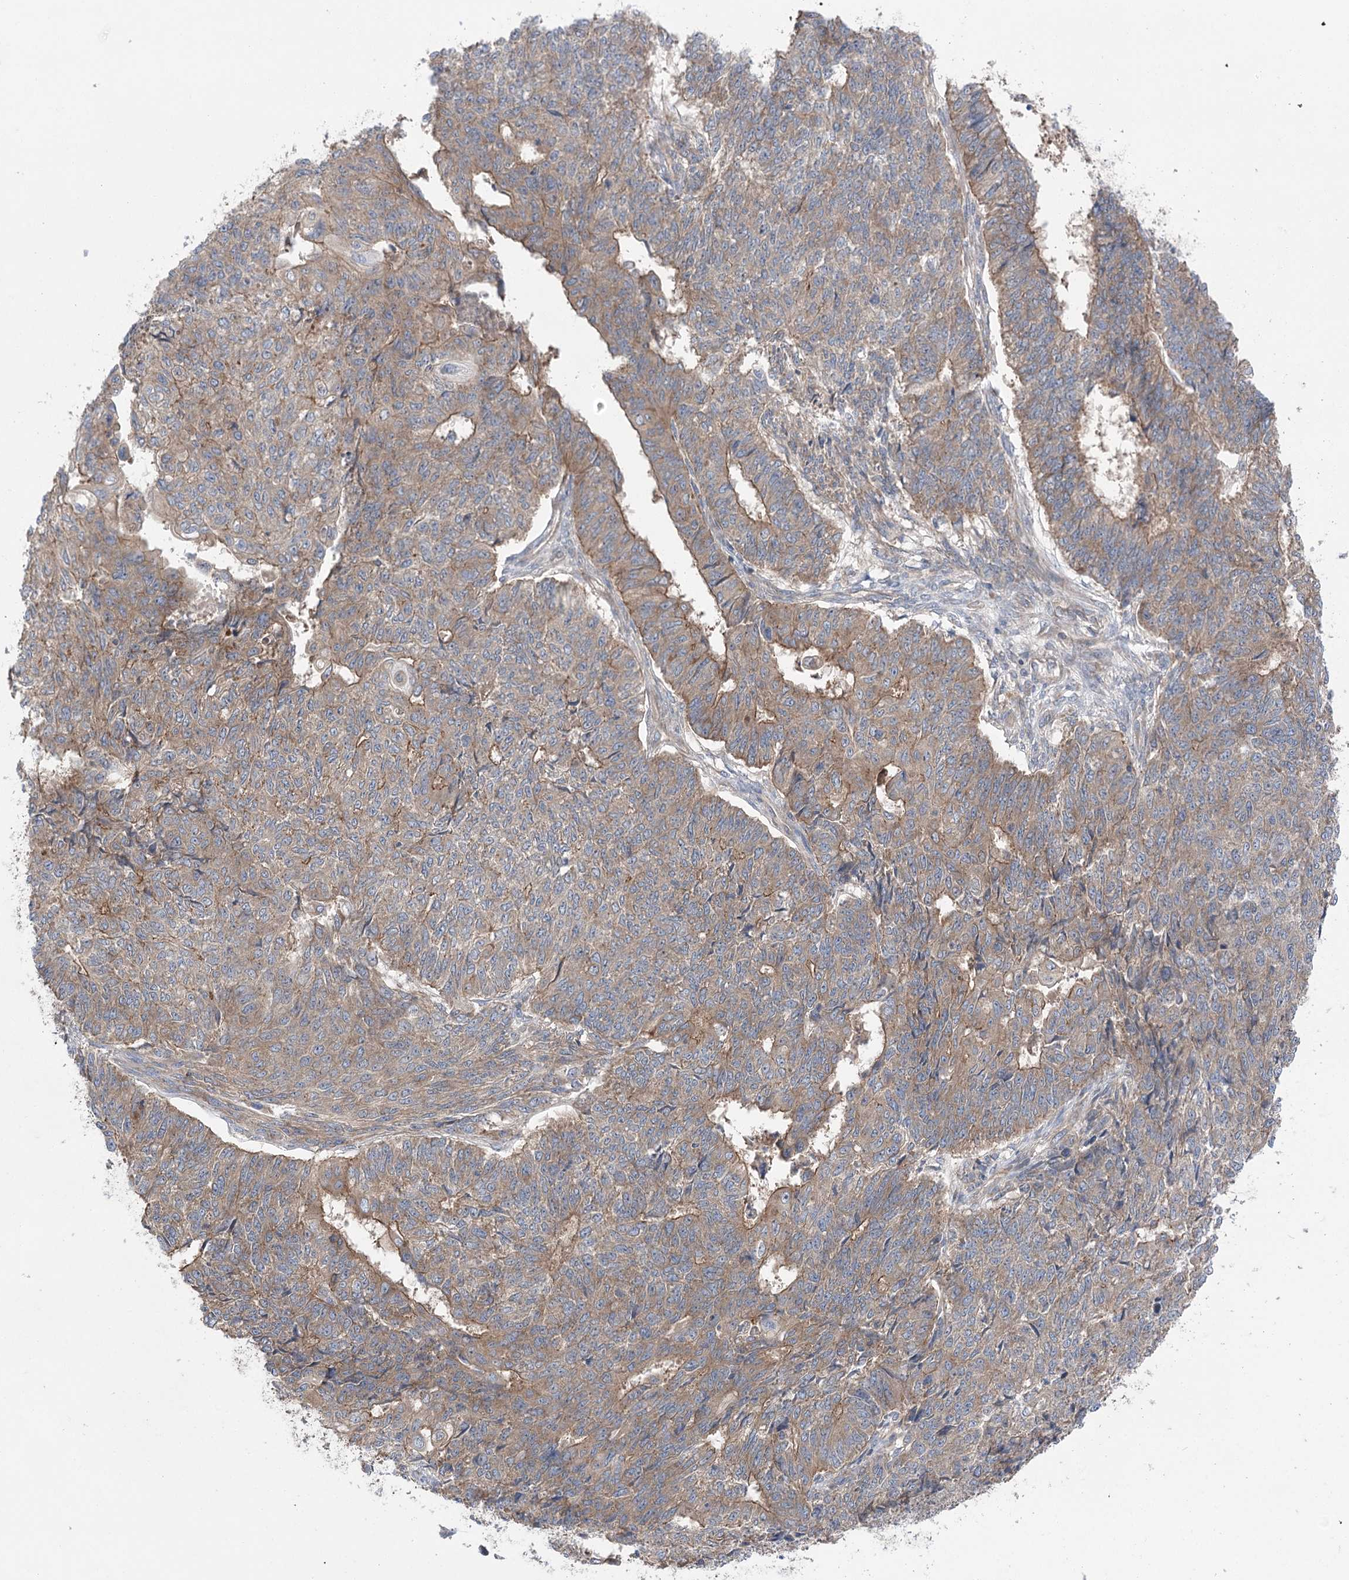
{"staining": {"intensity": "moderate", "quantity": ">75%", "location": "cytoplasmic/membranous"}, "tissue": "endometrial cancer", "cell_type": "Tumor cells", "image_type": "cancer", "snomed": [{"axis": "morphology", "description": "Adenocarcinoma, NOS"}, {"axis": "topography", "description": "Endometrium"}], "caption": "Protein expression analysis of endometrial cancer reveals moderate cytoplasmic/membranous positivity in about >75% of tumor cells. The protein is shown in brown color, while the nuclei are stained blue.", "gene": "VPS37B", "patient": {"sex": "female", "age": 32}}